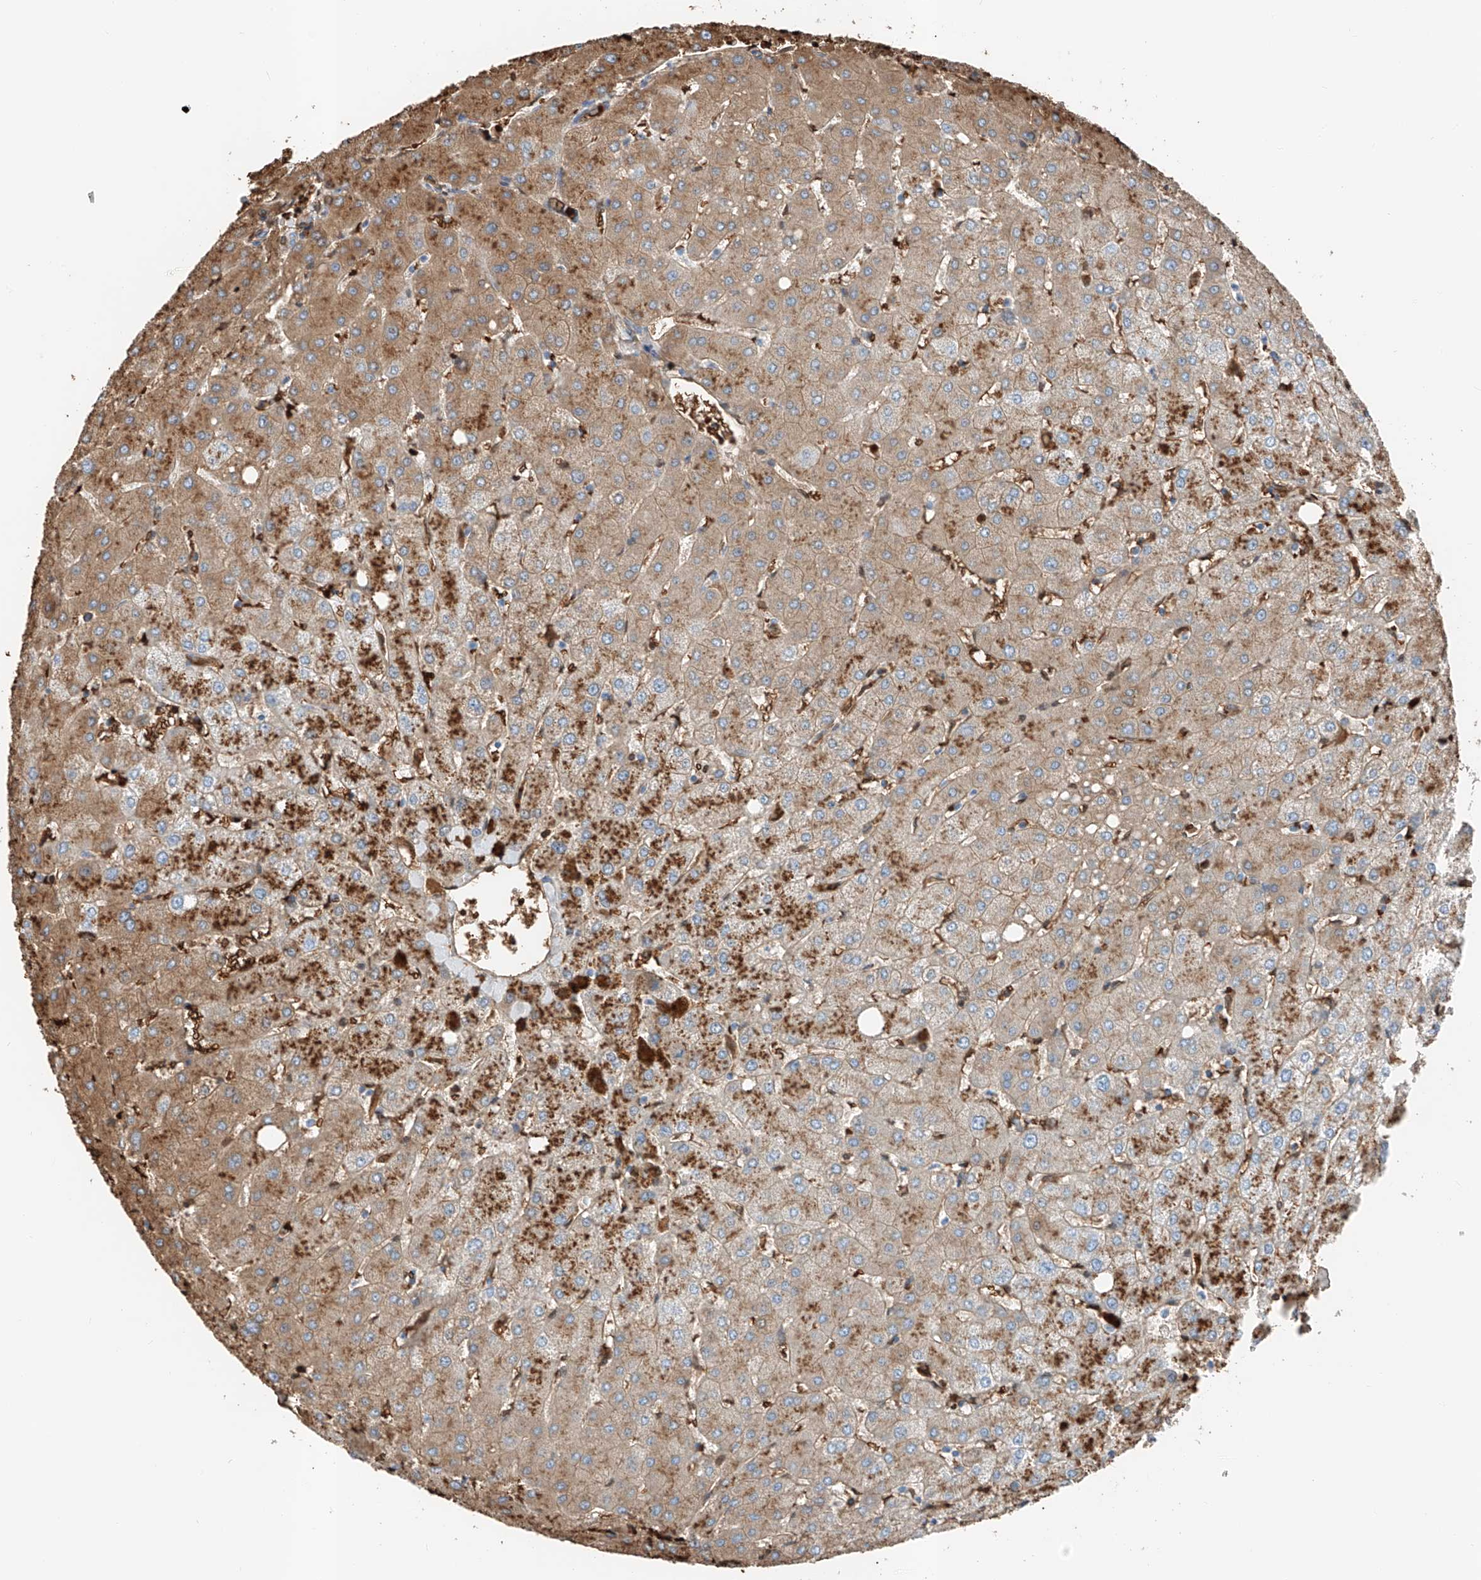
{"staining": {"intensity": "negative", "quantity": "none", "location": "none"}, "tissue": "liver", "cell_type": "Cholangiocytes", "image_type": "normal", "snomed": [{"axis": "morphology", "description": "Normal tissue, NOS"}, {"axis": "topography", "description": "Liver"}], "caption": "An immunohistochemistry (IHC) image of normal liver is shown. There is no staining in cholangiocytes of liver.", "gene": "PRSS23", "patient": {"sex": "female", "age": 54}}